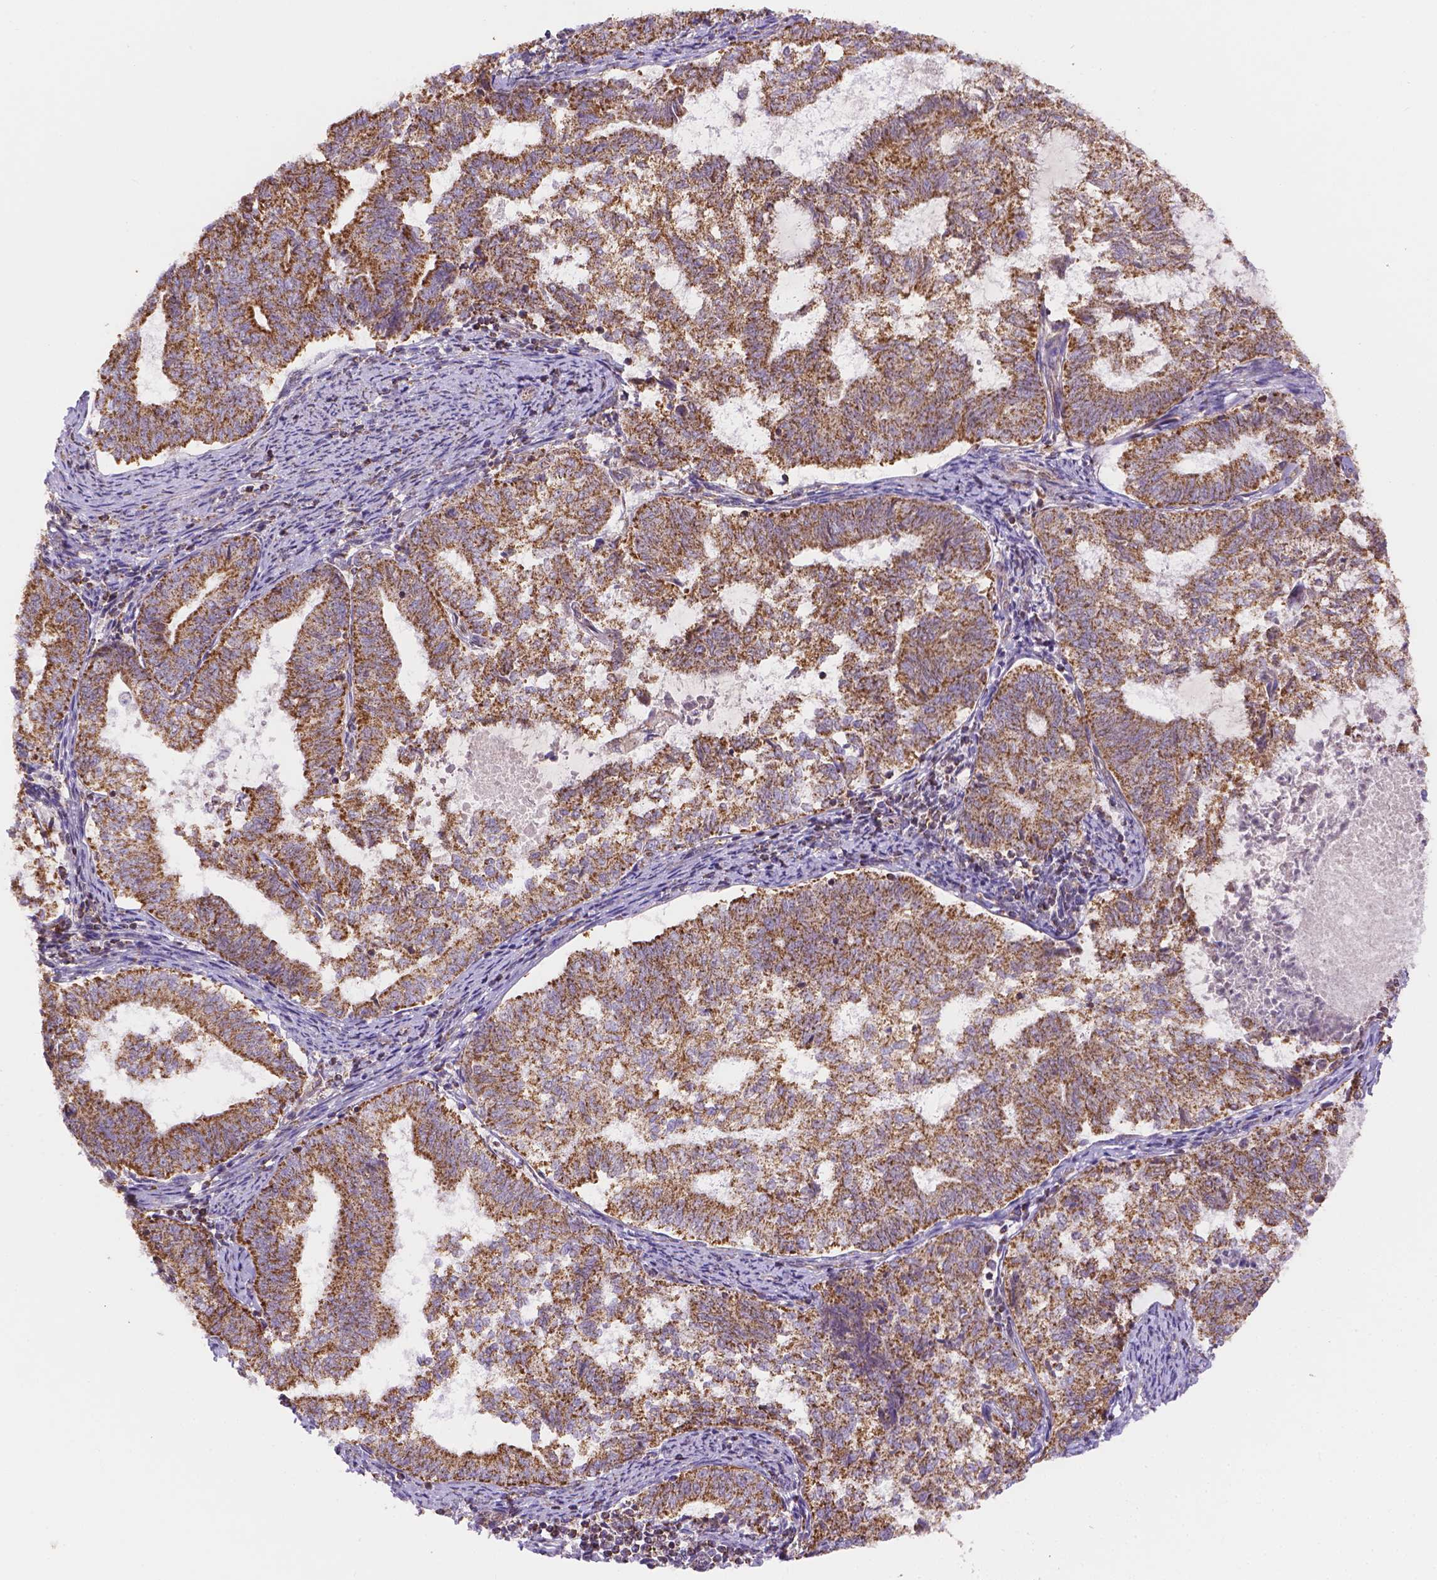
{"staining": {"intensity": "strong", "quantity": ">75%", "location": "cytoplasmic/membranous"}, "tissue": "endometrial cancer", "cell_type": "Tumor cells", "image_type": "cancer", "snomed": [{"axis": "morphology", "description": "Adenocarcinoma, NOS"}, {"axis": "topography", "description": "Endometrium"}], "caption": "This is a photomicrograph of IHC staining of endometrial cancer (adenocarcinoma), which shows strong positivity in the cytoplasmic/membranous of tumor cells.", "gene": "CYYR1", "patient": {"sex": "female", "age": 65}}